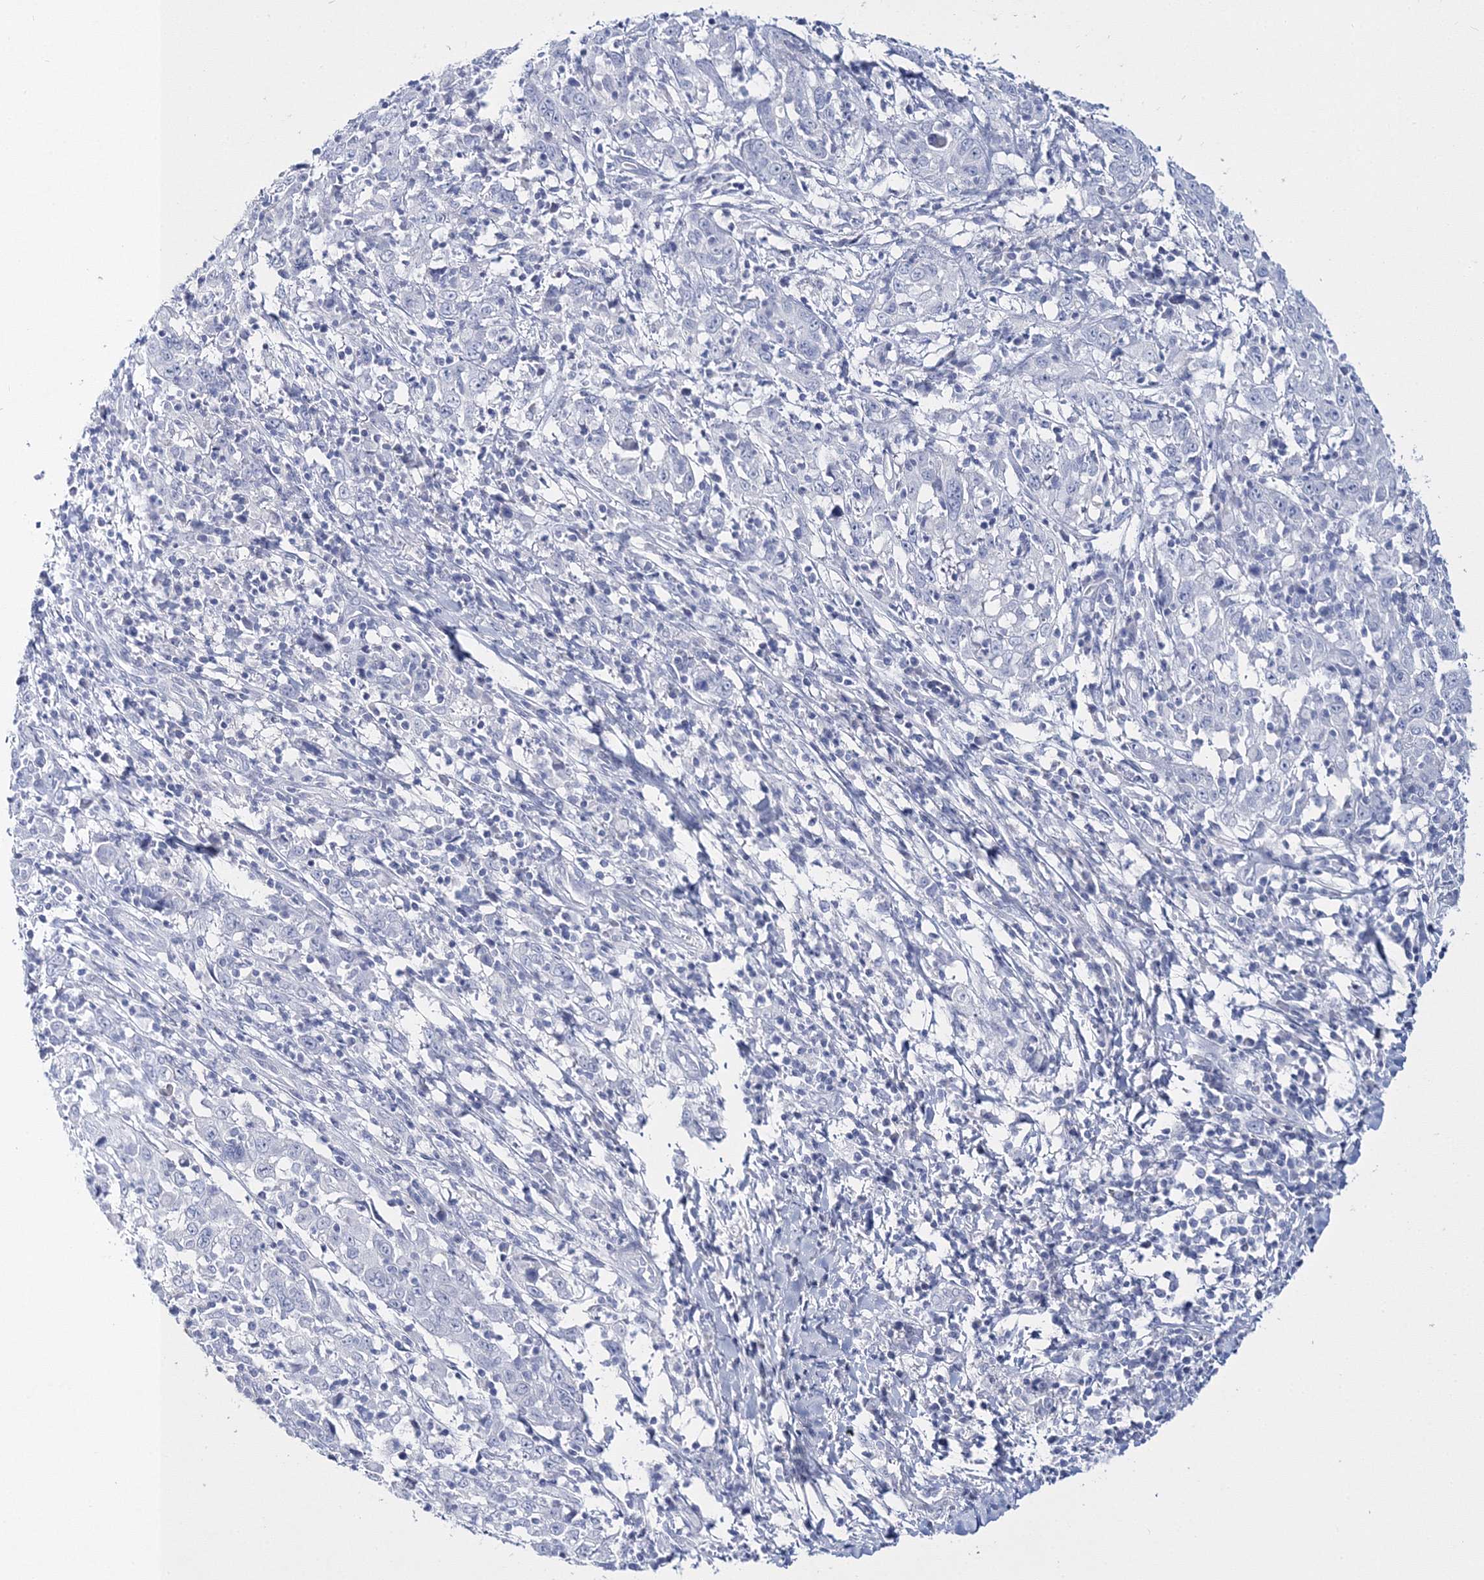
{"staining": {"intensity": "negative", "quantity": "none", "location": "none"}, "tissue": "cervical cancer", "cell_type": "Tumor cells", "image_type": "cancer", "snomed": [{"axis": "morphology", "description": "Squamous cell carcinoma, NOS"}, {"axis": "topography", "description": "Cervix"}], "caption": "Tumor cells show no significant positivity in cervical cancer (squamous cell carcinoma). Nuclei are stained in blue.", "gene": "MYOZ2", "patient": {"sex": "female", "age": 46}}